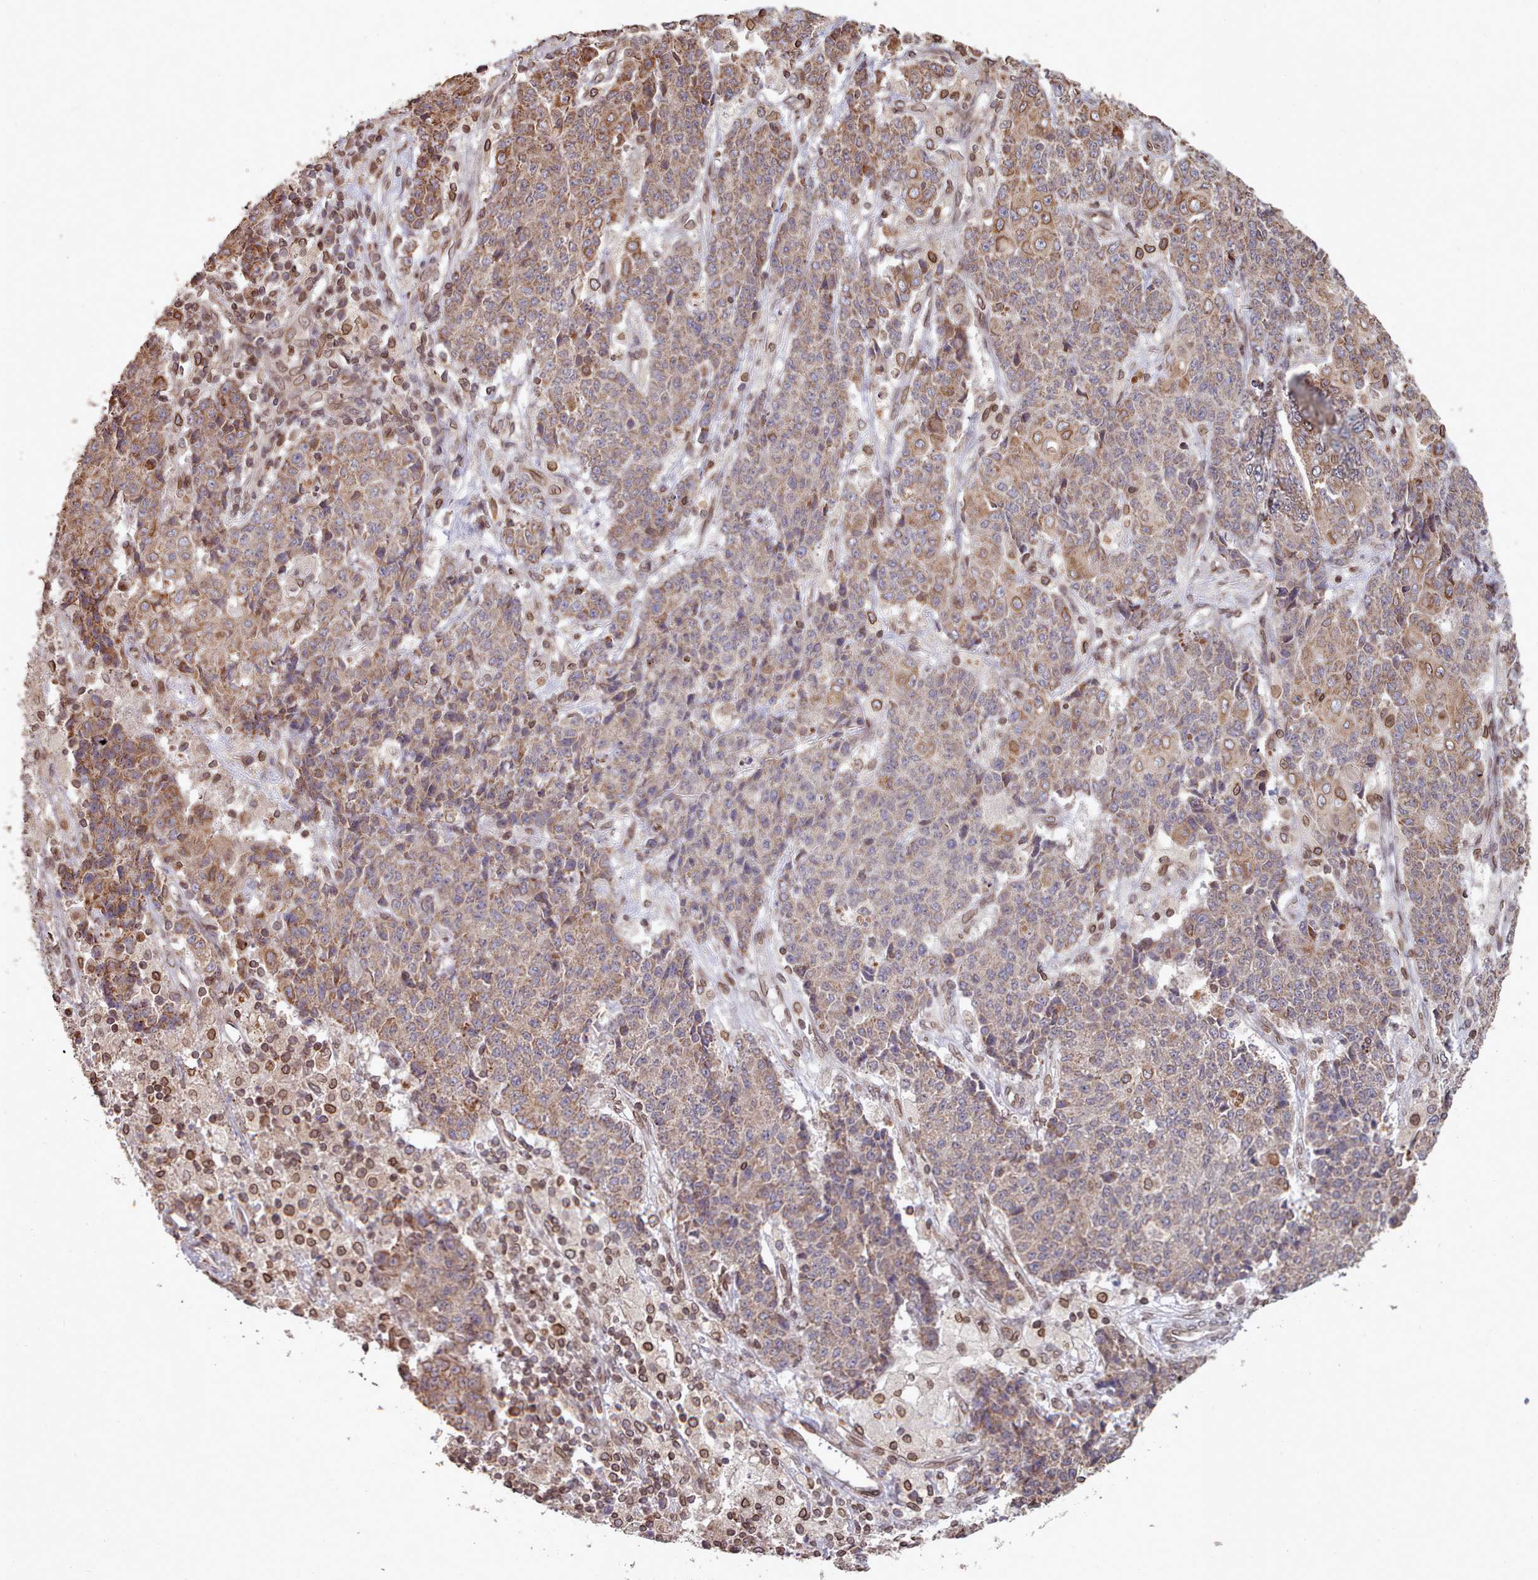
{"staining": {"intensity": "weak", "quantity": ">75%", "location": "cytoplasmic/membranous"}, "tissue": "ovarian cancer", "cell_type": "Tumor cells", "image_type": "cancer", "snomed": [{"axis": "morphology", "description": "Carcinoma, endometroid"}, {"axis": "topography", "description": "Ovary"}], "caption": "Endometroid carcinoma (ovarian) stained with a brown dye shows weak cytoplasmic/membranous positive positivity in approximately >75% of tumor cells.", "gene": "TOR1AIP1", "patient": {"sex": "female", "age": 42}}